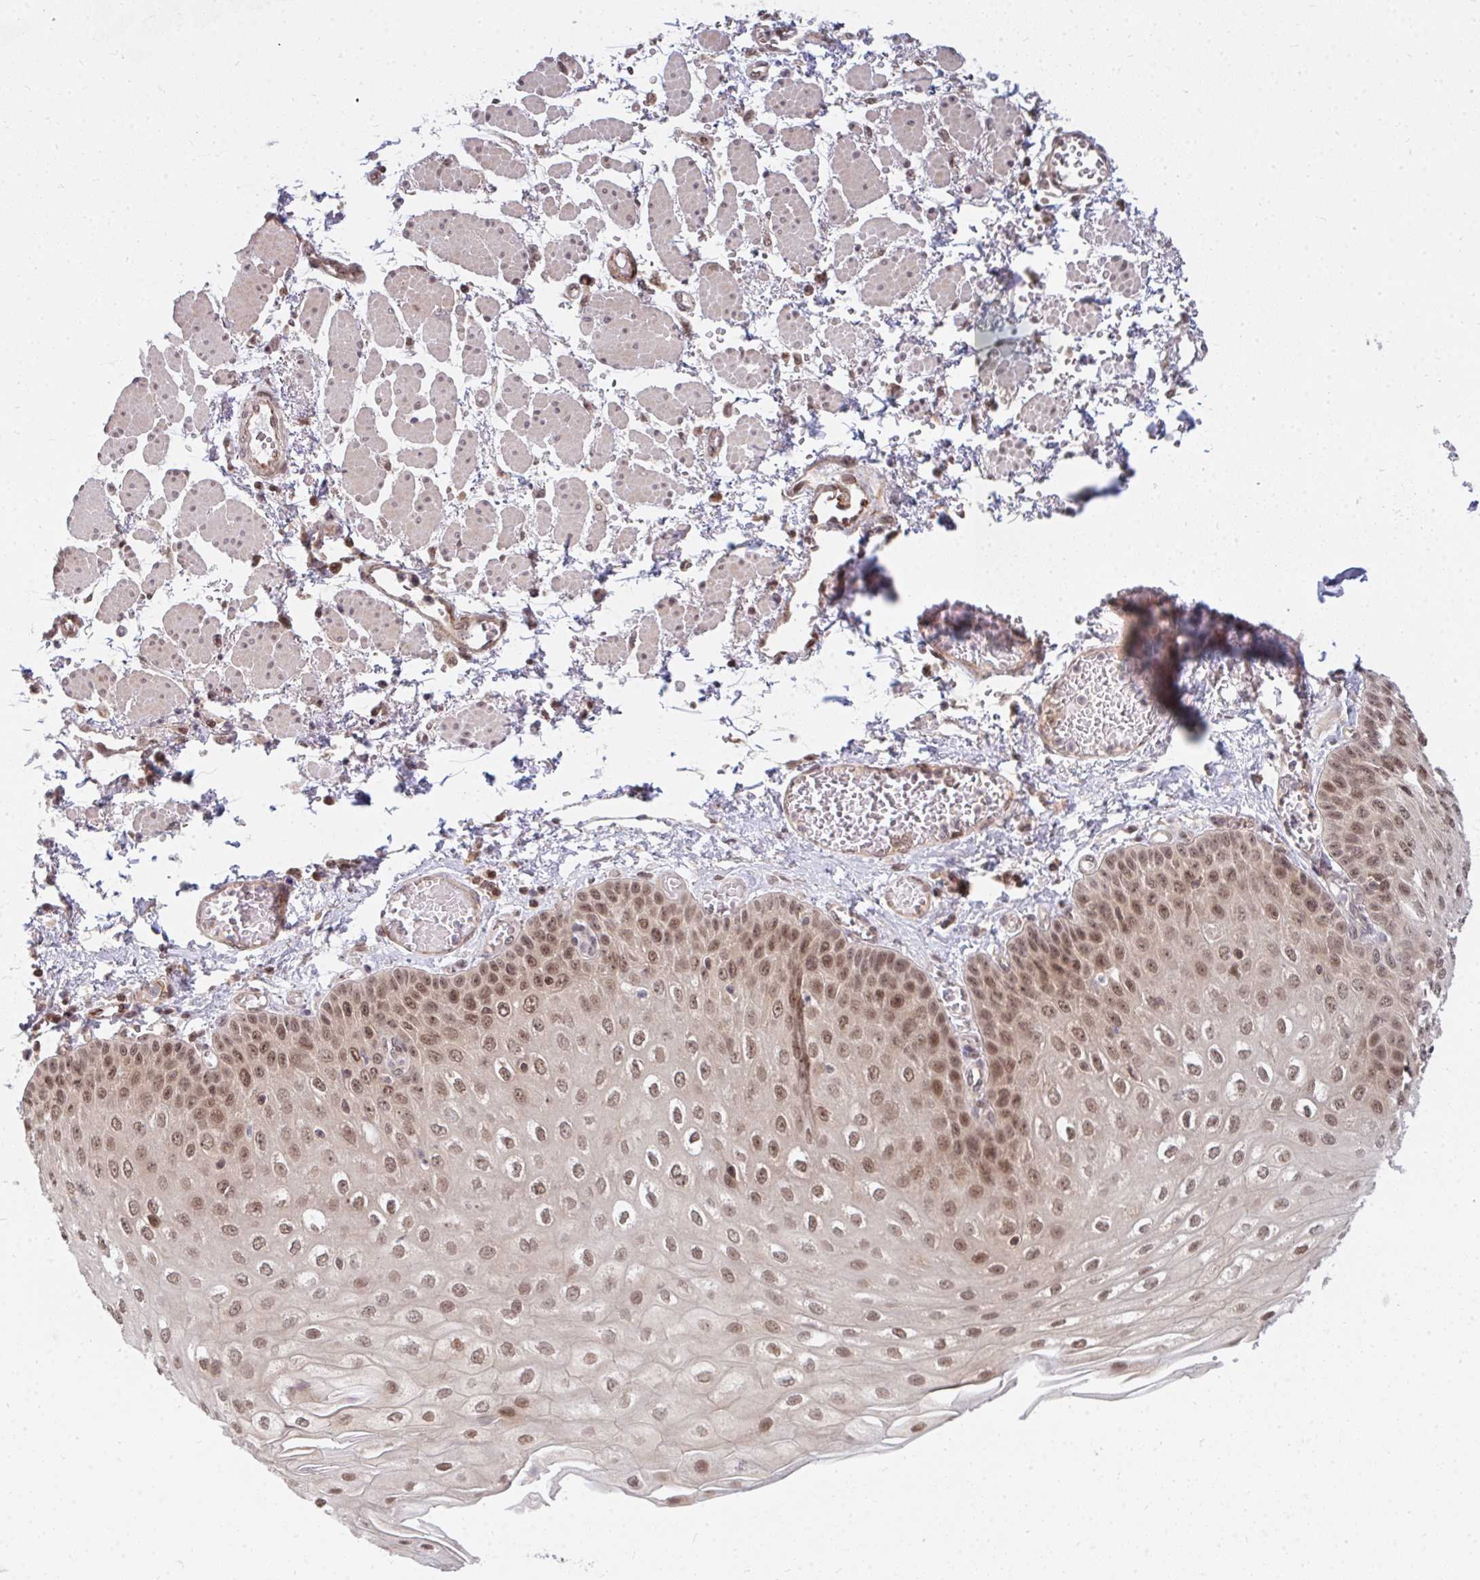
{"staining": {"intensity": "moderate", "quantity": ">75%", "location": "nuclear"}, "tissue": "esophagus", "cell_type": "Squamous epithelial cells", "image_type": "normal", "snomed": [{"axis": "morphology", "description": "Normal tissue, NOS"}, {"axis": "morphology", "description": "Adenocarcinoma, NOS"}, {"axis": "topography", "description": "Esophagus"}], "caption": "IHC image of unremarkable human esophagus stained for a protein (brown), which demonstrates medium levels of moderate nuclear staining in approximately >75% of squamous epithelial cells.", "gene": "GTF3C6", "patient": {"sex": "male", "age": 81}}